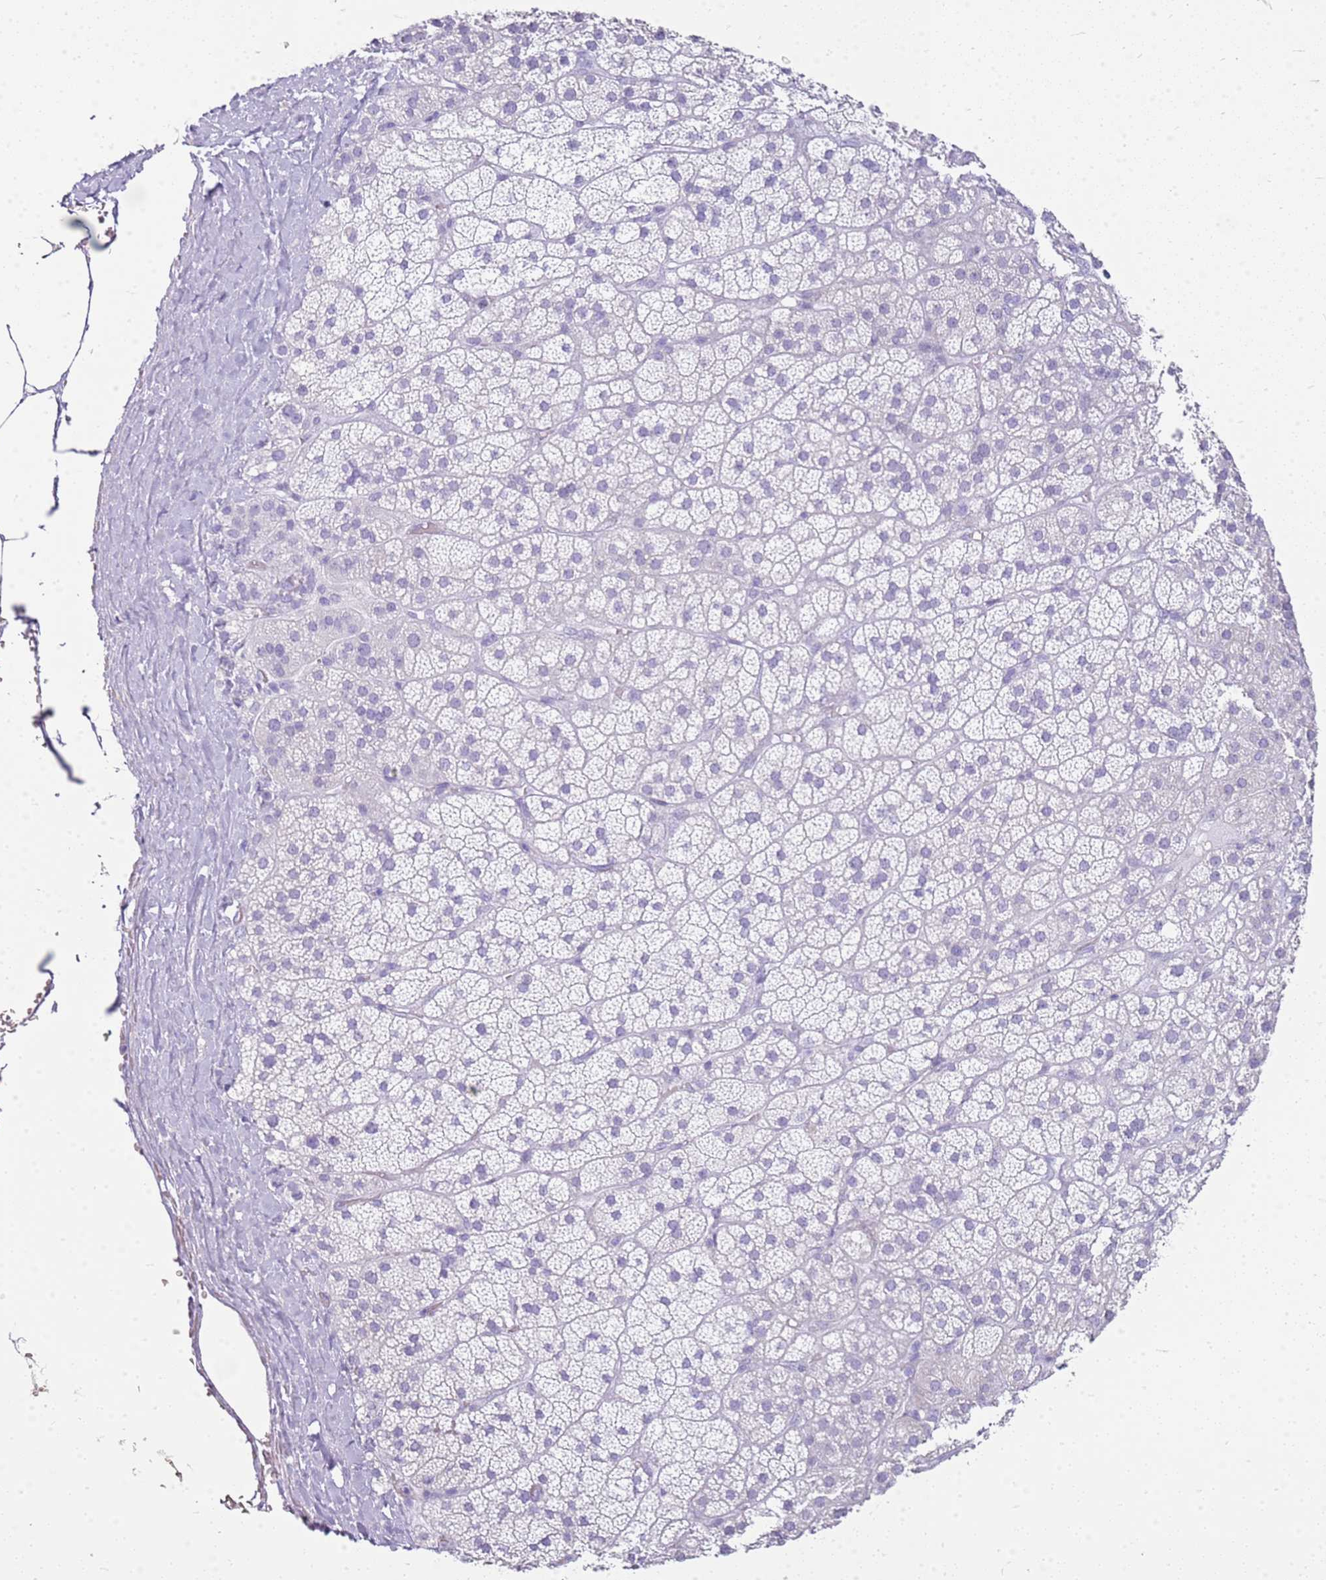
{"staining": {"intensity": "negative", "quantity": "none", "location": "none"}, "tissue": "adrenal gland", "cell_type": "Glandular cells", "image_type": "normal", "snomed": [{"axis": "morphology", "description": "Normal tissue, NOS"}, {"axis": "topography", "description": "Adrenal gland"}], "caption": "There is no significant expression in glandular cells of adrenal gland. (Stains: DAB immunohistochemistry with hematoxylin counter stain, Microscopy: brightfield microscopy at high magnification).", "gene": "CA8", "patient": {"sex": "female", "age": 70}}